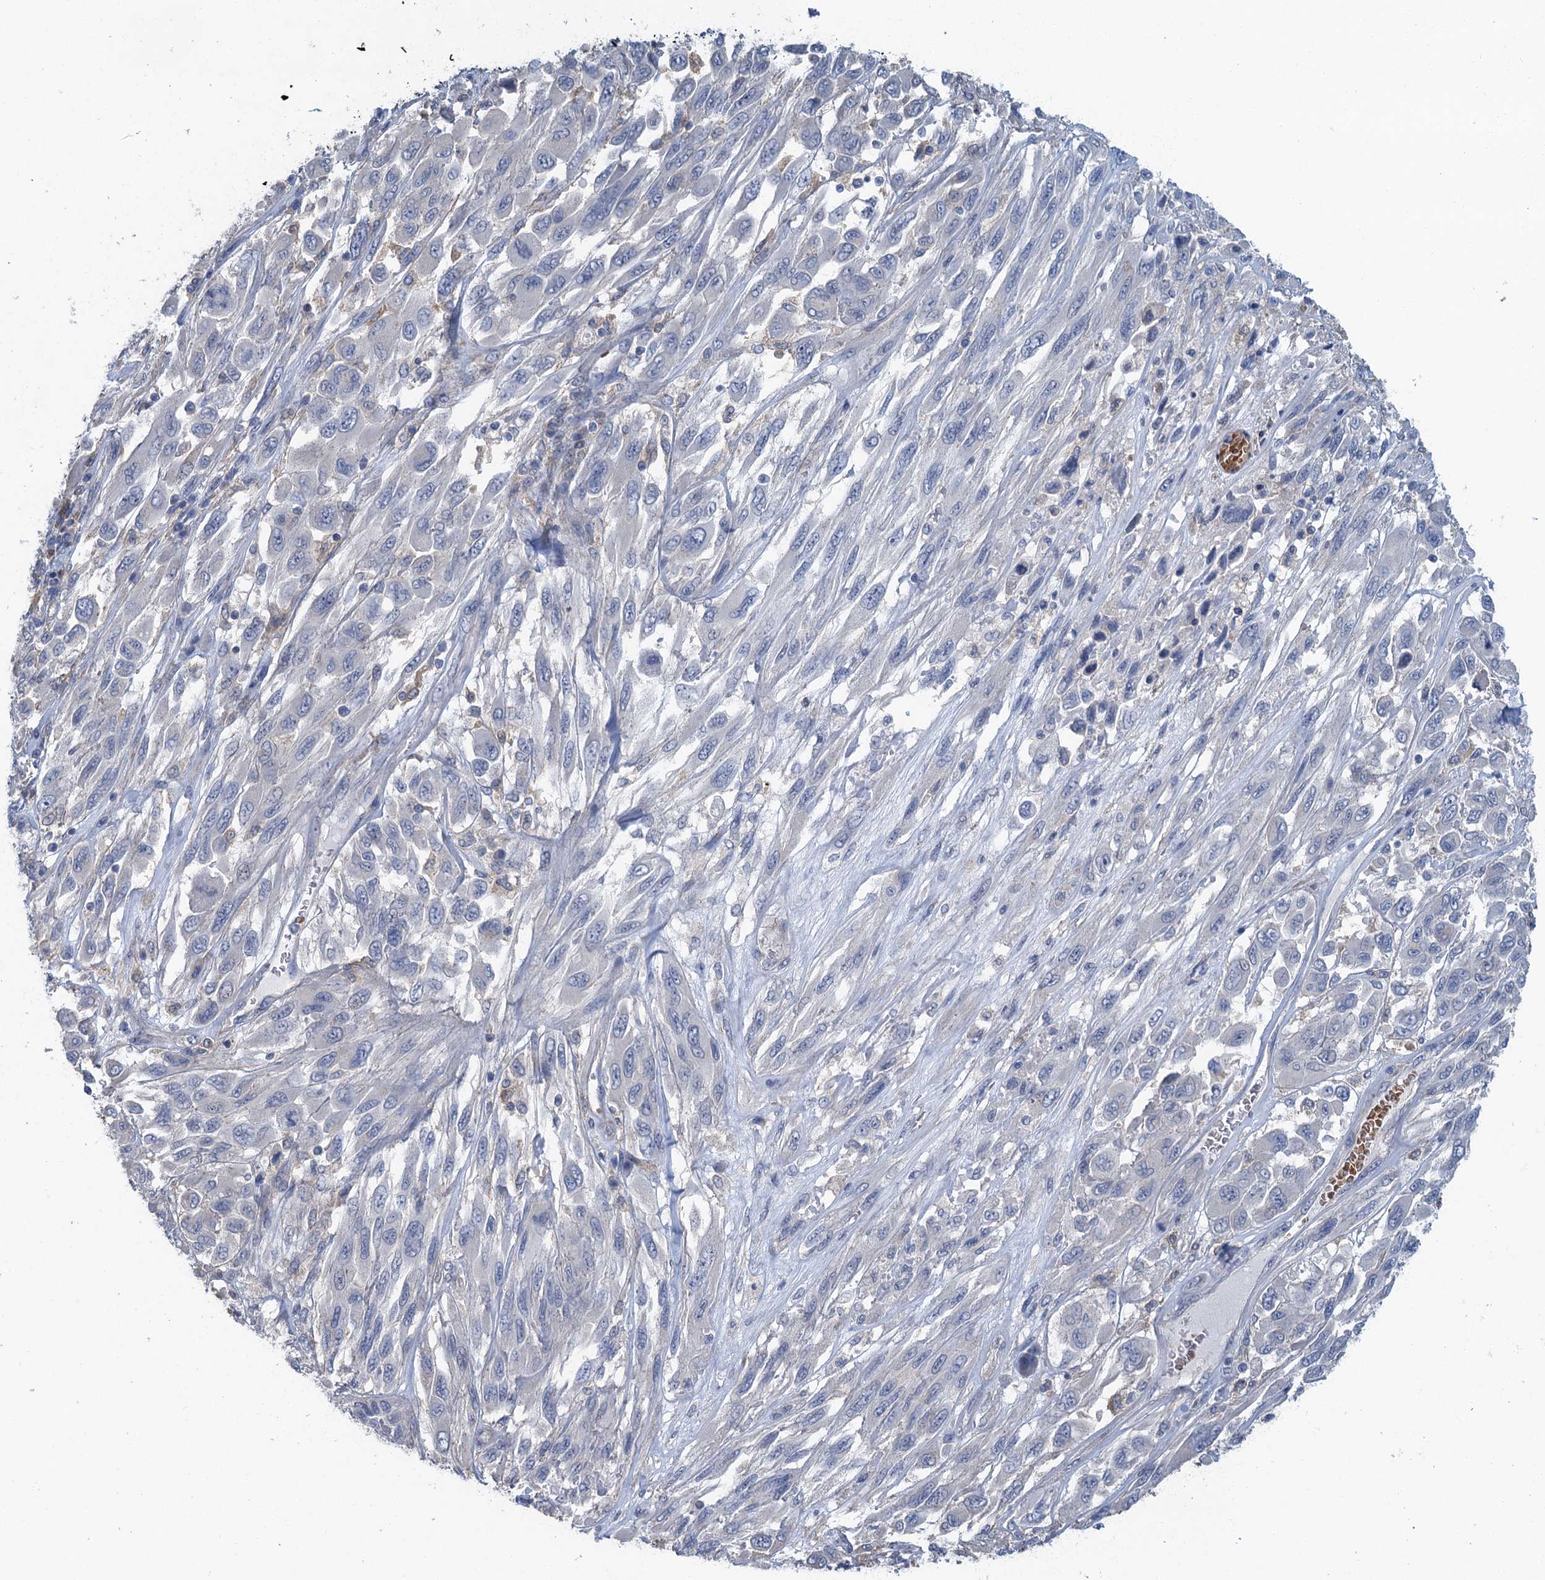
{"staining": {"intensity": "negative", "quantity": "none", "location": "none"}, "tissue": "melanoma", "cell_type": "Tumor cells", "image_type": "cancer", "snomed": [{"axis": "morphology", "description": "Malignant melanoma, NOS"}, {"axis": "topography", "description": "Skin"}], "caption": "High power microscopy photomicrograph of an immunohistochemistry histopathology image of melanoma, revealing no significant positivity in tumor cells. The staining is performed using DAB (3,3'-diaminobenzidine) brown chromogen with nuclei counter-stained in using hematoxylin.", "gene": "RSAD2", "patient": {"sex": "female", "age": 91}}